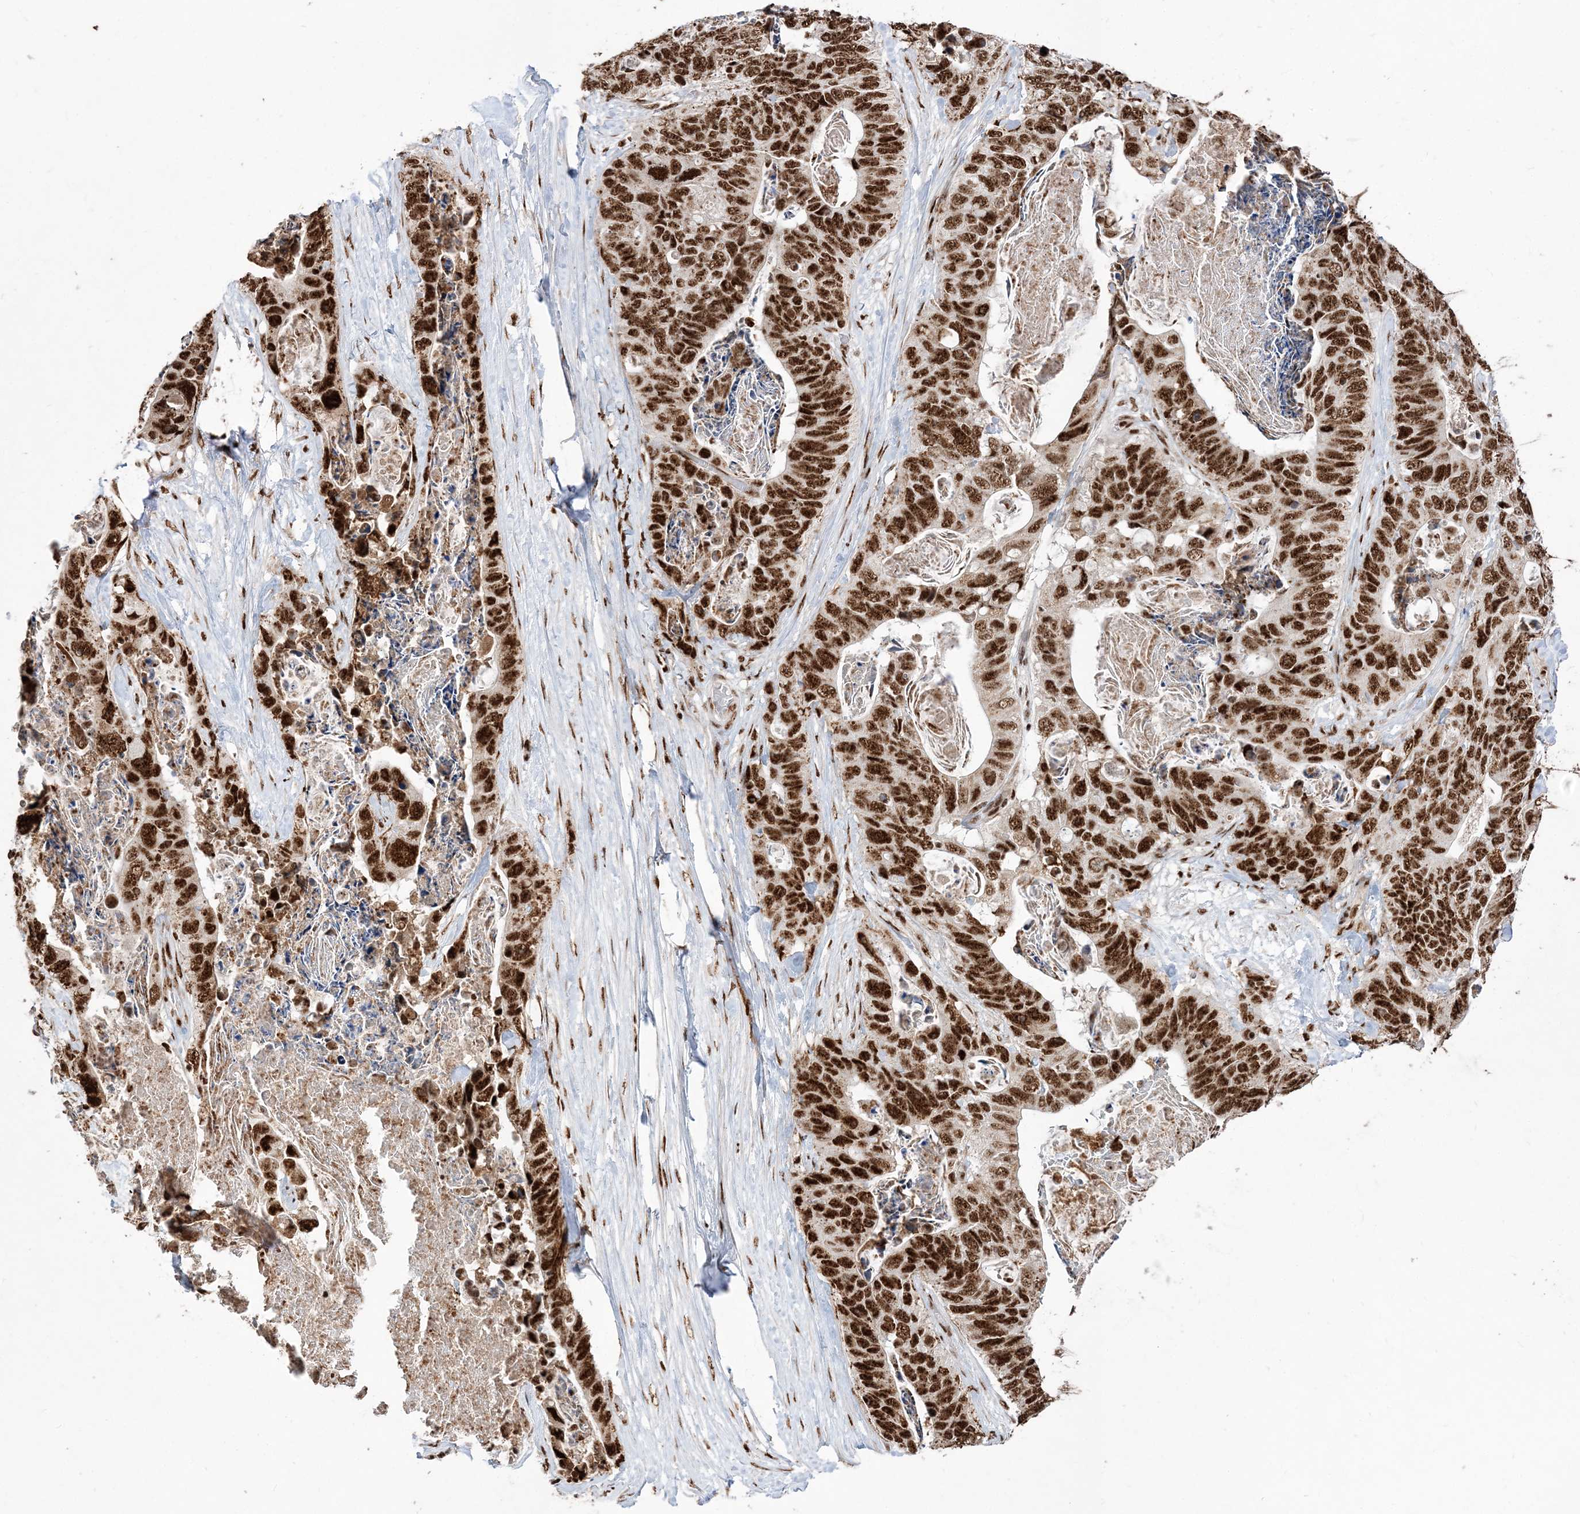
{"staining": {"intensity": "strong", "quantity": ">75%", "location": "nuclear"}, "tissue": "stomach cancer", "cell_type": "Tumor cells", "image_type": "cancer", "snomed": [{"axis": "morphology", "description": "Adenocarcinoma, NOS"}, {"axis": "topography", "description": "Stomach"}], "caption": "A histopathology image of adenocarcinoma (stomach) stained for a protein shows strong nuclear brown staining in tumor cells. Nuclei are stained in blue.", "gene": "RBM17", "patient": {"sex": "female", "age": 89}}